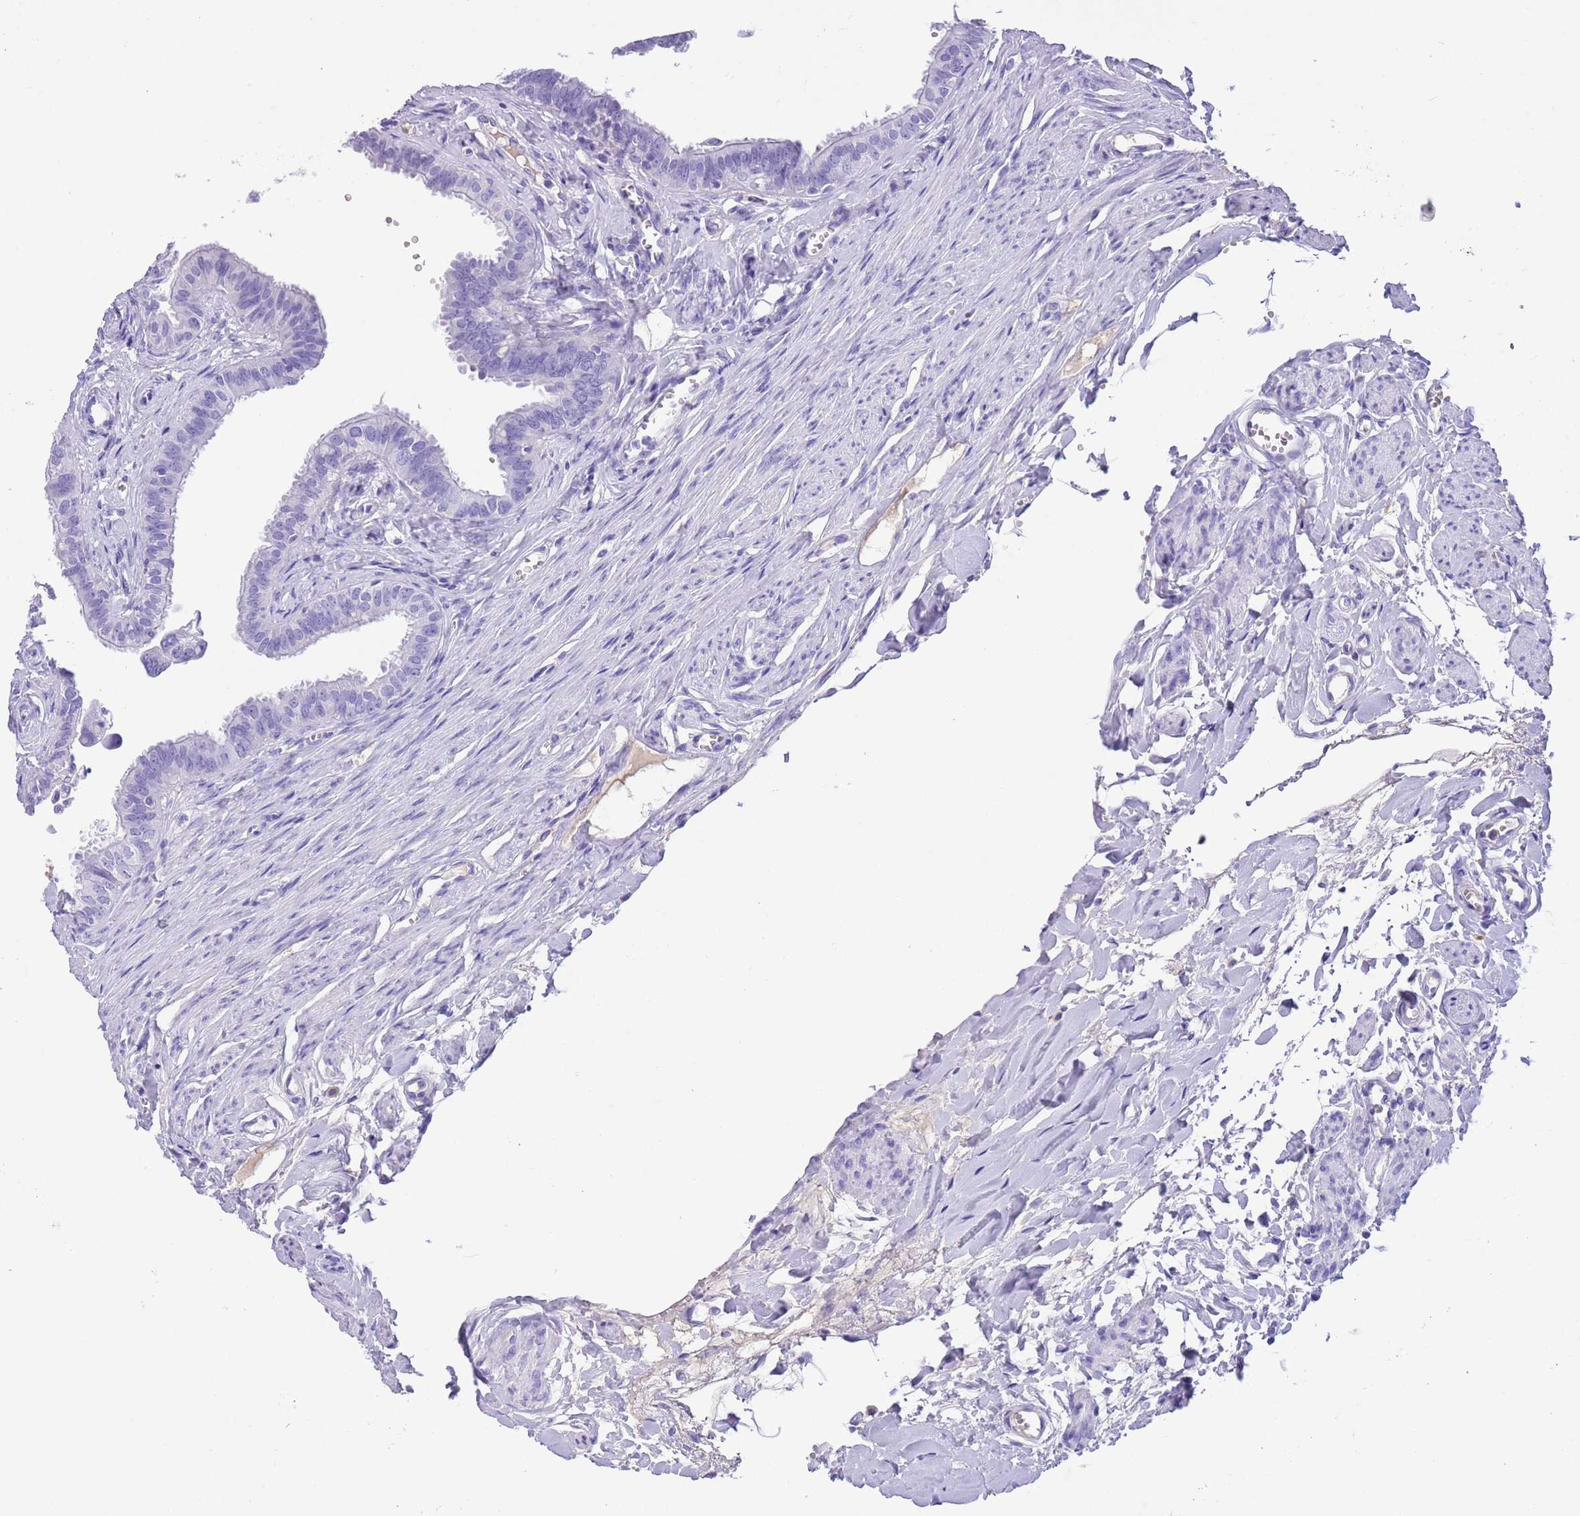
{"staining": {"intensity": "negative", "quantity": "none", "location": "none"}, "tissue": "fallopian tube", "cell_type": "Glandular cells", "image_type": "normal", "snomed": [{"axis": "morphology", "description": "Normal tissue, NOS"}, {"axis": "morphology", "description": "Carcinoma, NOS"}, {"axis": "topography", "description": "Fallopian tube"}, {"axis": "topography", "description": "Ovary"}], "caption": "Glandular cells show no significant positivity in benign fallopian tube. The staining was performed using DAB to visualize the protein expression in brown, while the nuclei were stained in blue with hematoxylin (Magnification: 20x).", "gene": "TBC1D10B", "patient": {"sex": "female", "age": 59}}